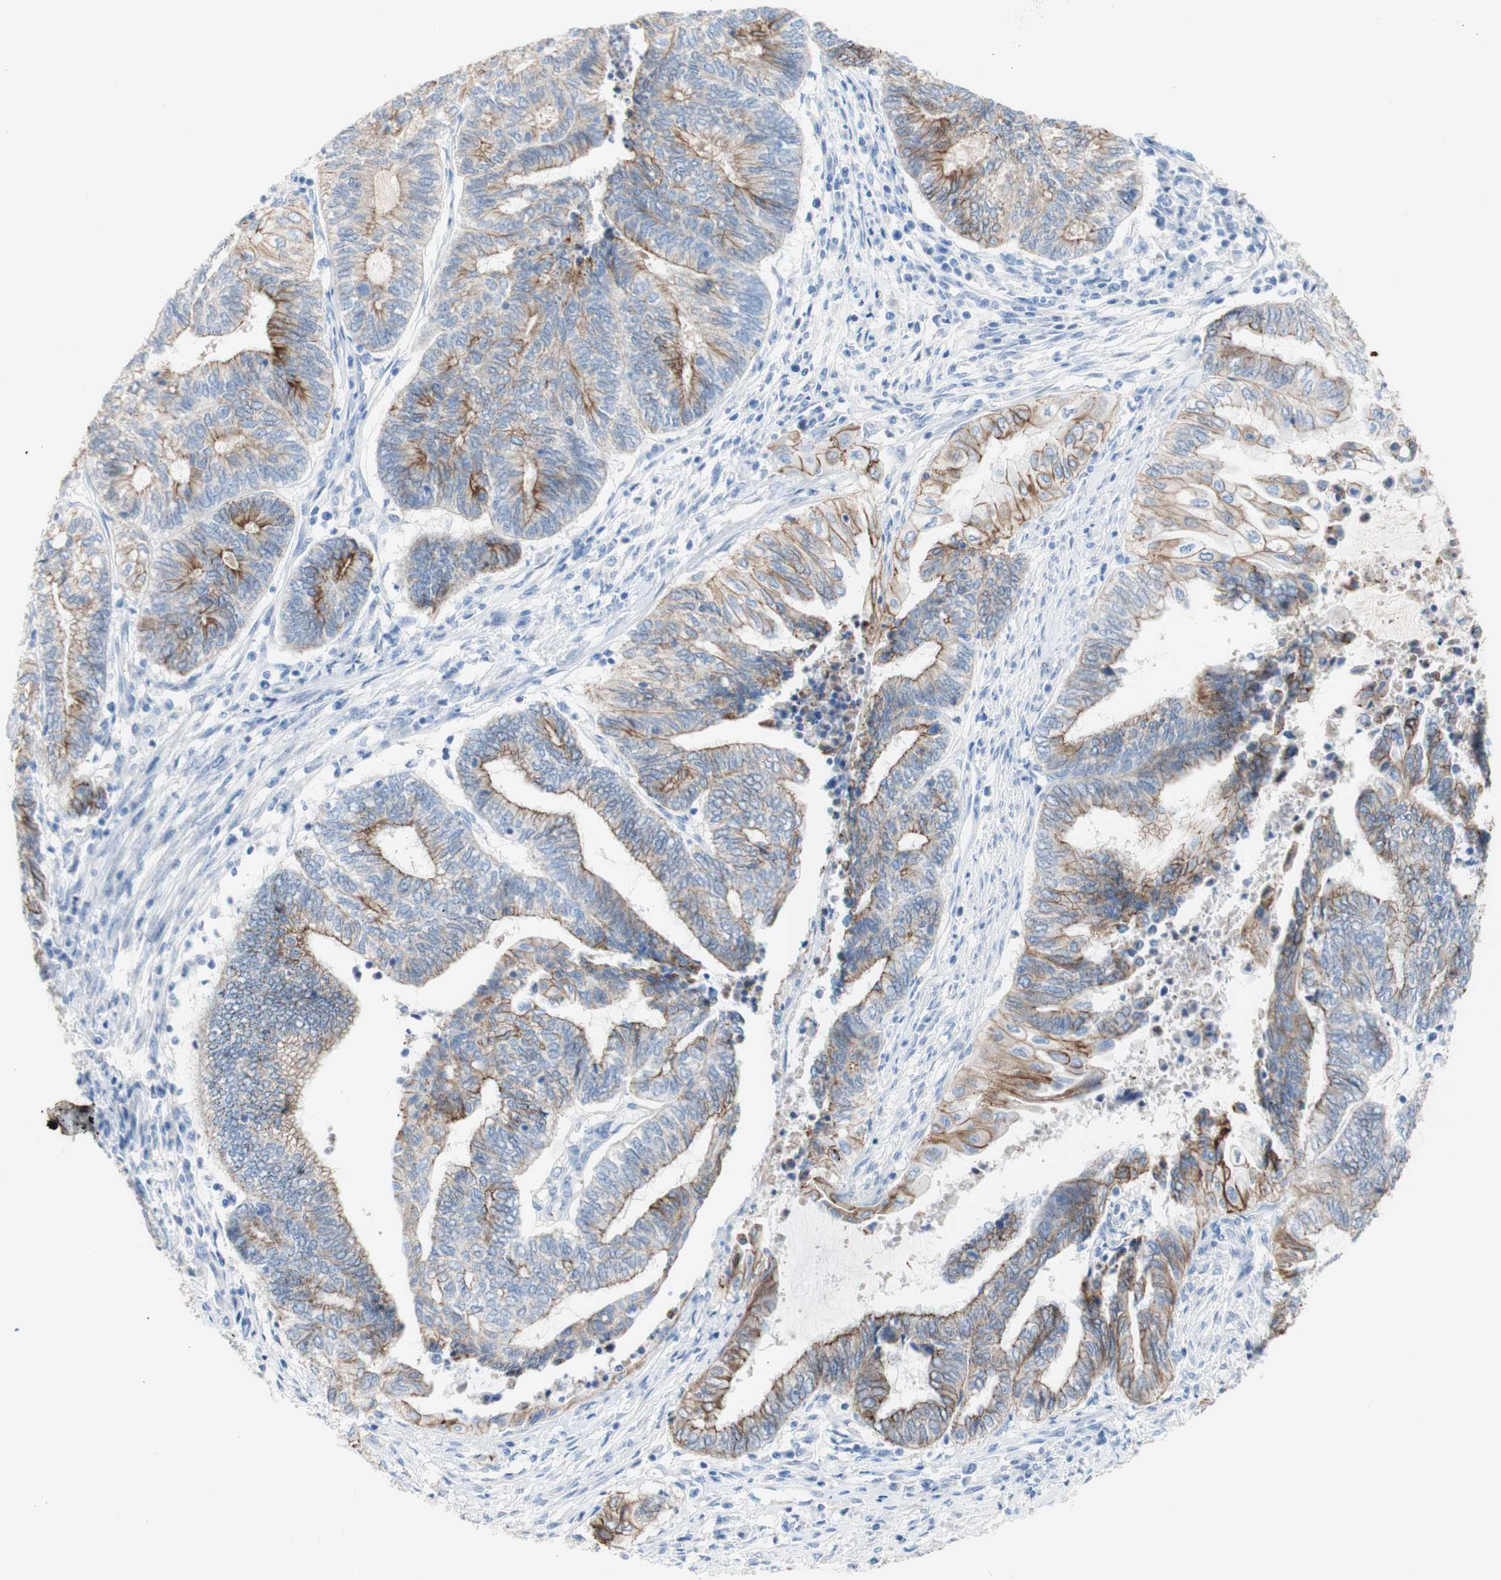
{"staining": {"intensity": "moderate", "quantity": "25%-75%", "location": "cytoplasmic/membranous"}, "tissue": "endometrial cancer", "cell_type": "Tumor cells", "image_type": "cancer", "snomed": [{"axis": "morphology", "description": "Adenocarcinoma, NOS"}, {"axis": "topography", "description": "Uterus"}, {"axis": "topography", "description": "Endometrium"}], "caption": "Tumor cells display moderate cytoplasmic/membranous staining in about 25%-75% of cells in endometrial adenocarcinoma.", "gene": "DSC2", "patient": {"sex": "female", "age": 70}}